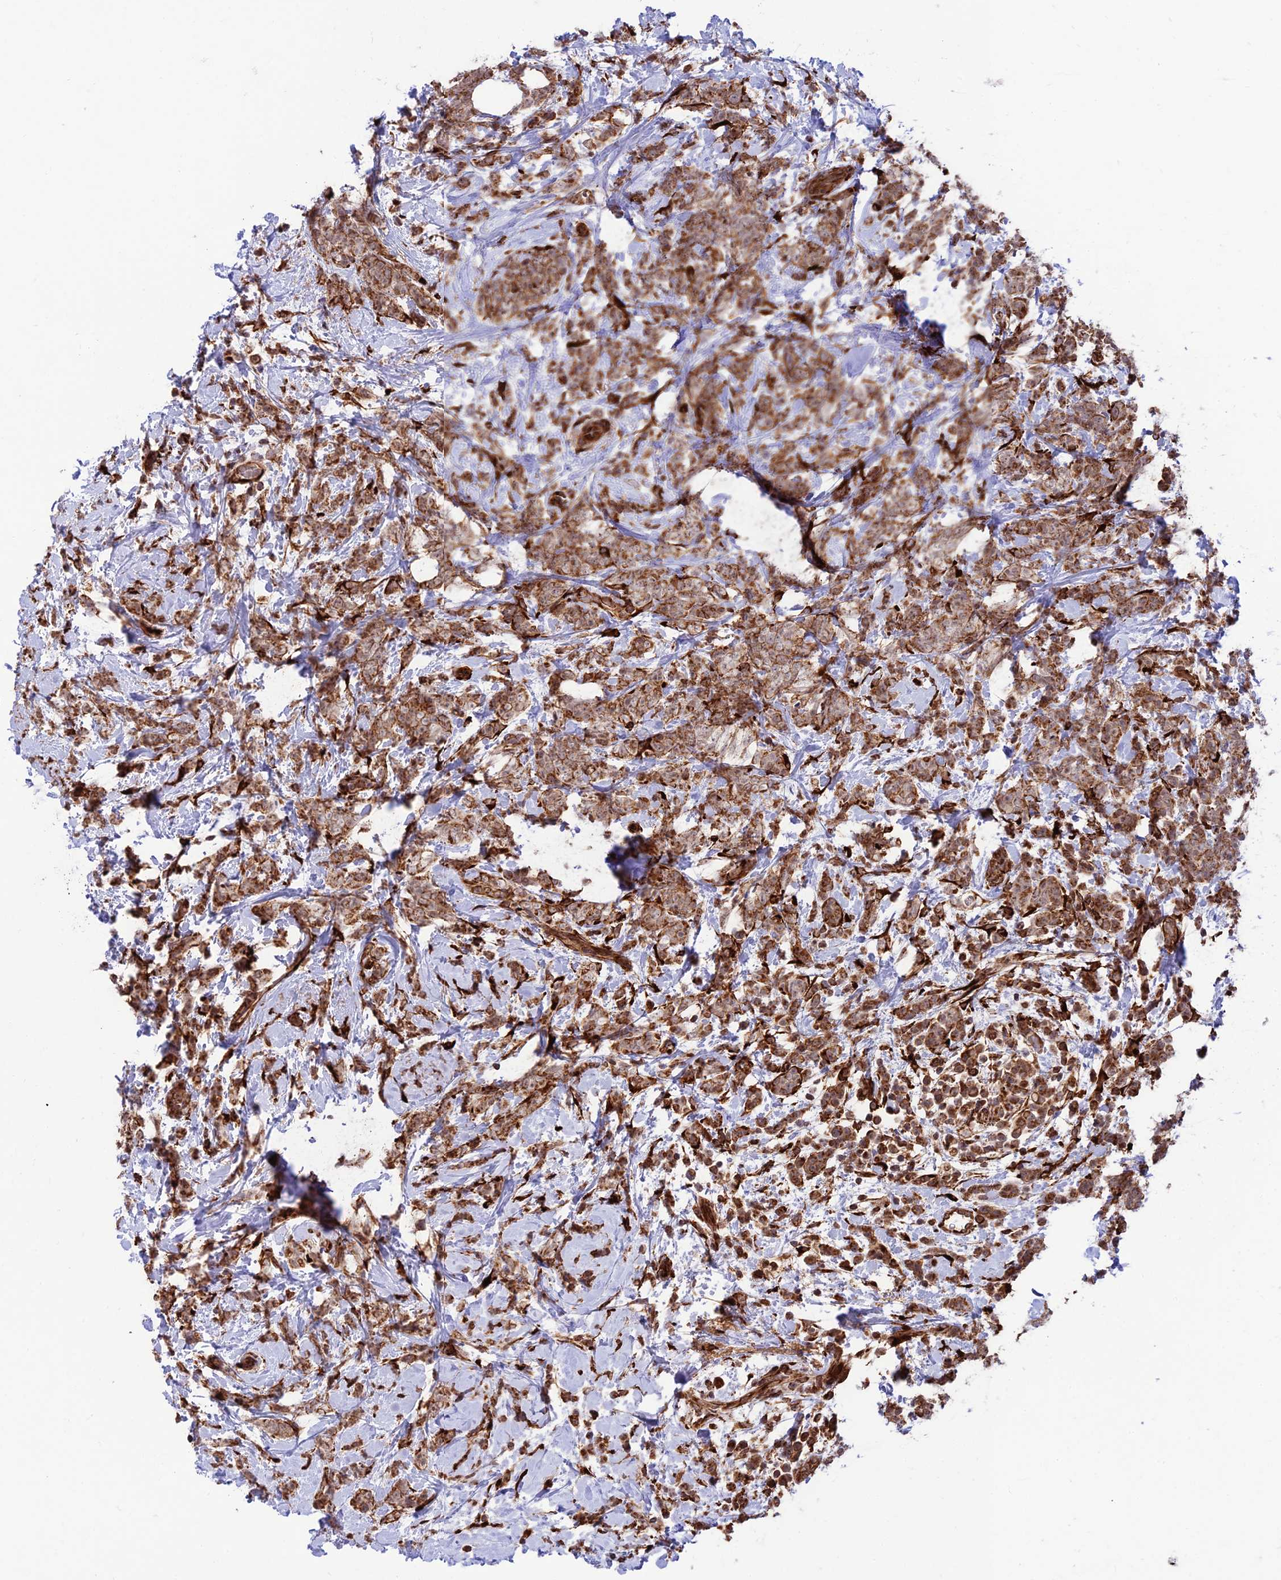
{"staining": {"intensity": "strong", "quantity": ">75%", "location": "cytoplasmic/membranous"}, "tissue": "breast cancer", "cell_type": "Tumor cells", "image_type": "cancer", "snomed": [{"axis": "morphology", "description": "Lobular carcinoma"}, {"axis": "topography", "description": "Breast"}], "caption": "Strong cytoplasmic/membranous expression for a protein is present in about >75% of tumor cells of breast cancer (lobular carcinoma) using IHC.", "gene": "CRTAP", "patient": {"sex": "female", "age": 58}}